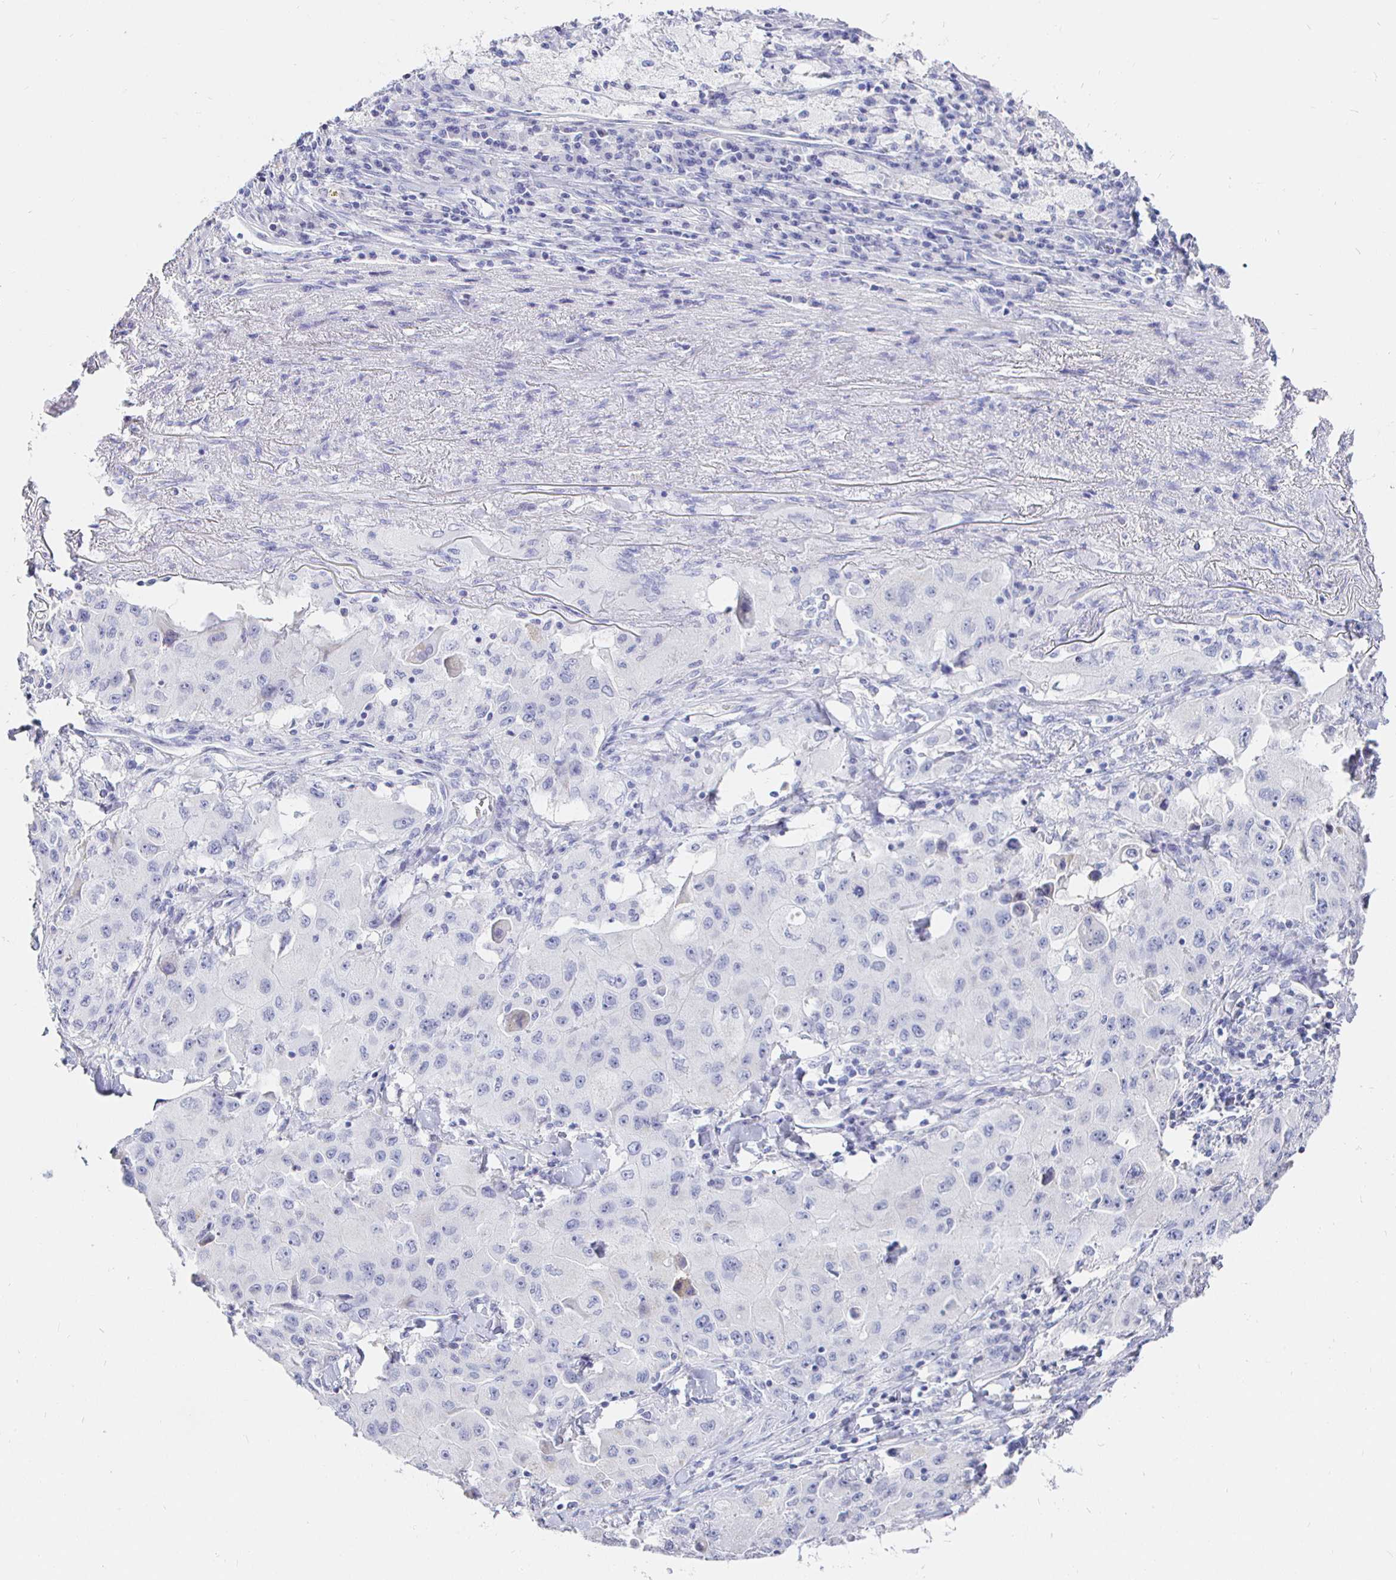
{"staining": {"intensity": "negative", "quantity": "none", "location": "none"}, "tissue": "lung cancer", "cell_type": "Tumor cells", "image_type": "cancer", "snomed": [{"axis": "morphology", "description": "Squamous cell carcinoma, NOS"}, {"axis": "topography", "description": "Lung"}], "caption": "Protein analysis of lung cancer (squamous cell carcinoma) reveals no significant staining in tumor cells. The staining is performed using DAB brown chromogen with nuclei counter-stained in using hematoxylin.", "gene": "CR2", "patient": {"sex": "male", "age": 63}}